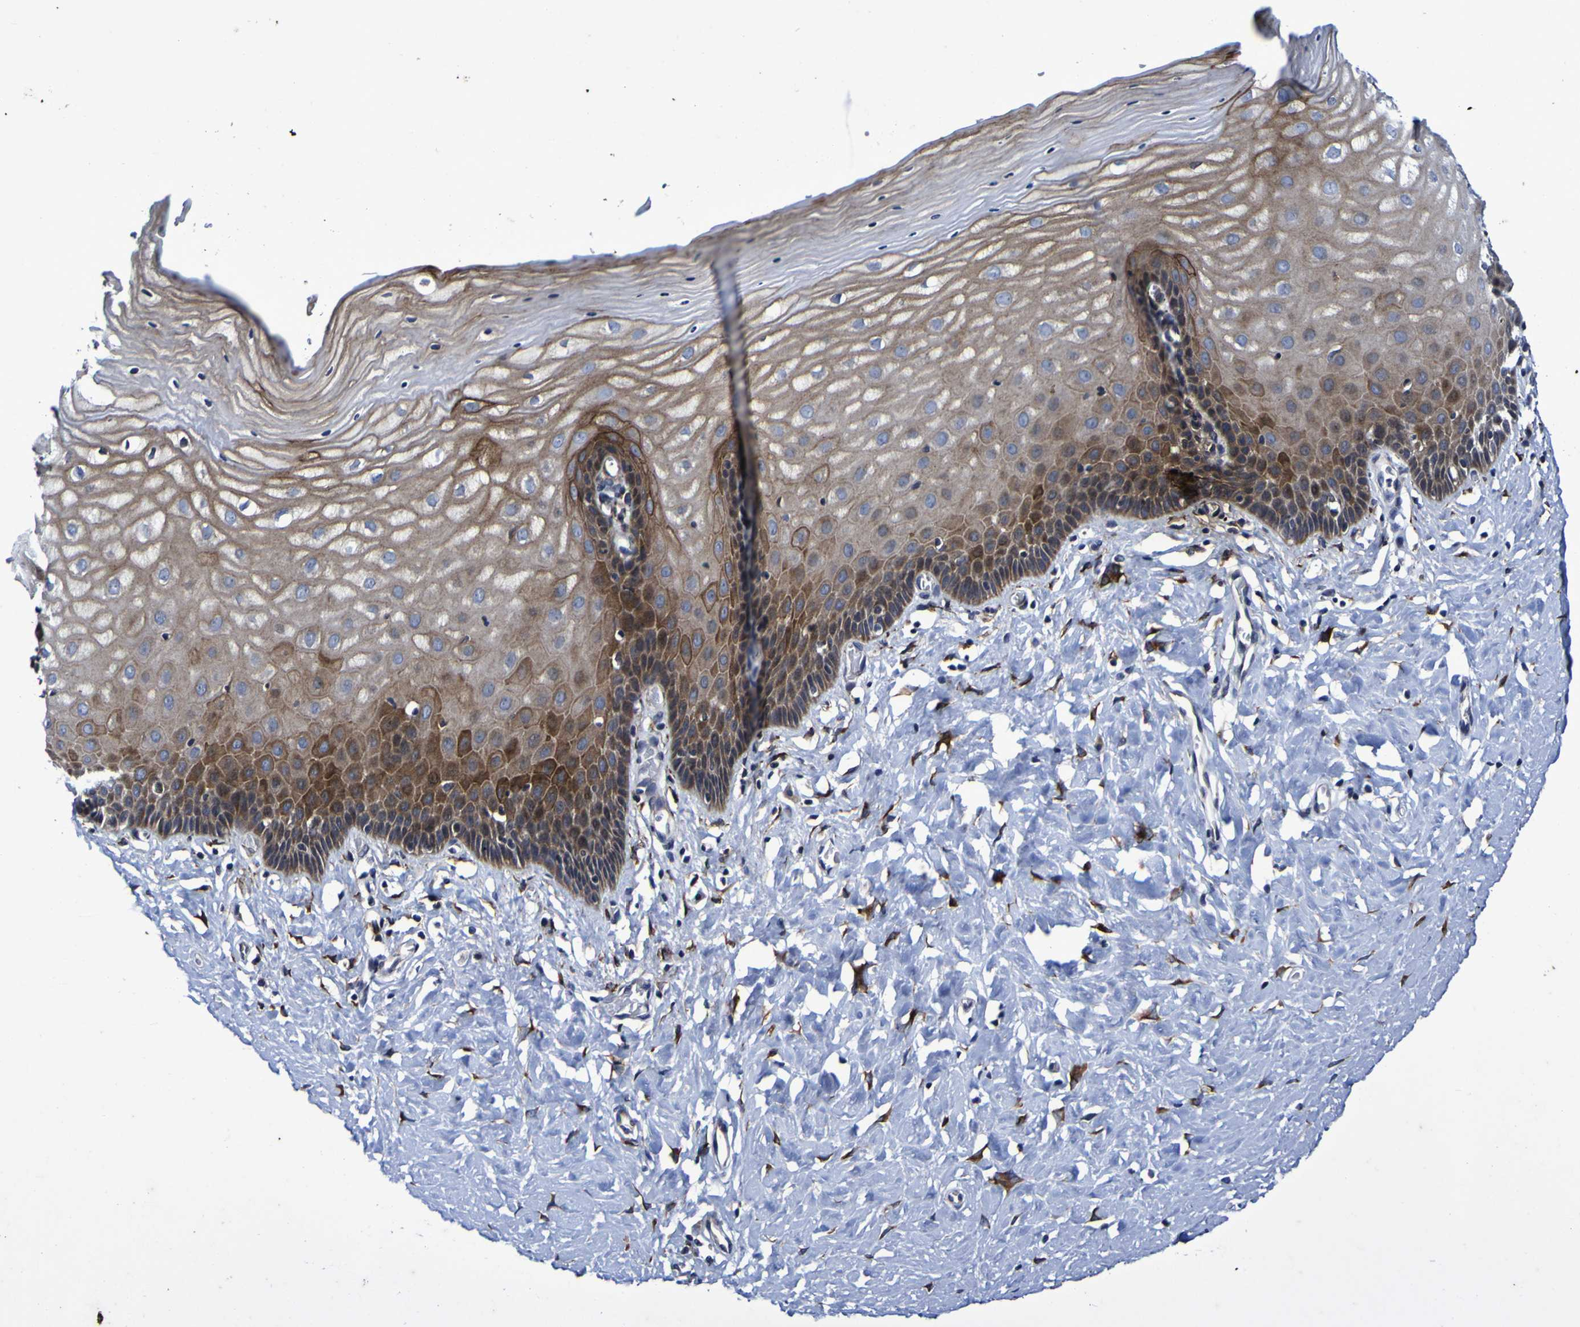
{"staining": {"intensity": "weak", "quantity": ">75%", "location": "cytoplasmic/membranous"}, "tissue": "cervix", "cell_type": "Glandular cells", "image_type": "normal", "snomed": [{"axis": "morphology", "description": "Normal tissue, NOS"}, {"axis": "topography", "description": "Cervix"}], "caption": "Cervix stained with a brown dye exhibits weak cytoplasmic/membranous positive positivity in approximately >75% of glandular cells.", "gene": "P3H1", "patient": {"sex": "female", "age": 55}}